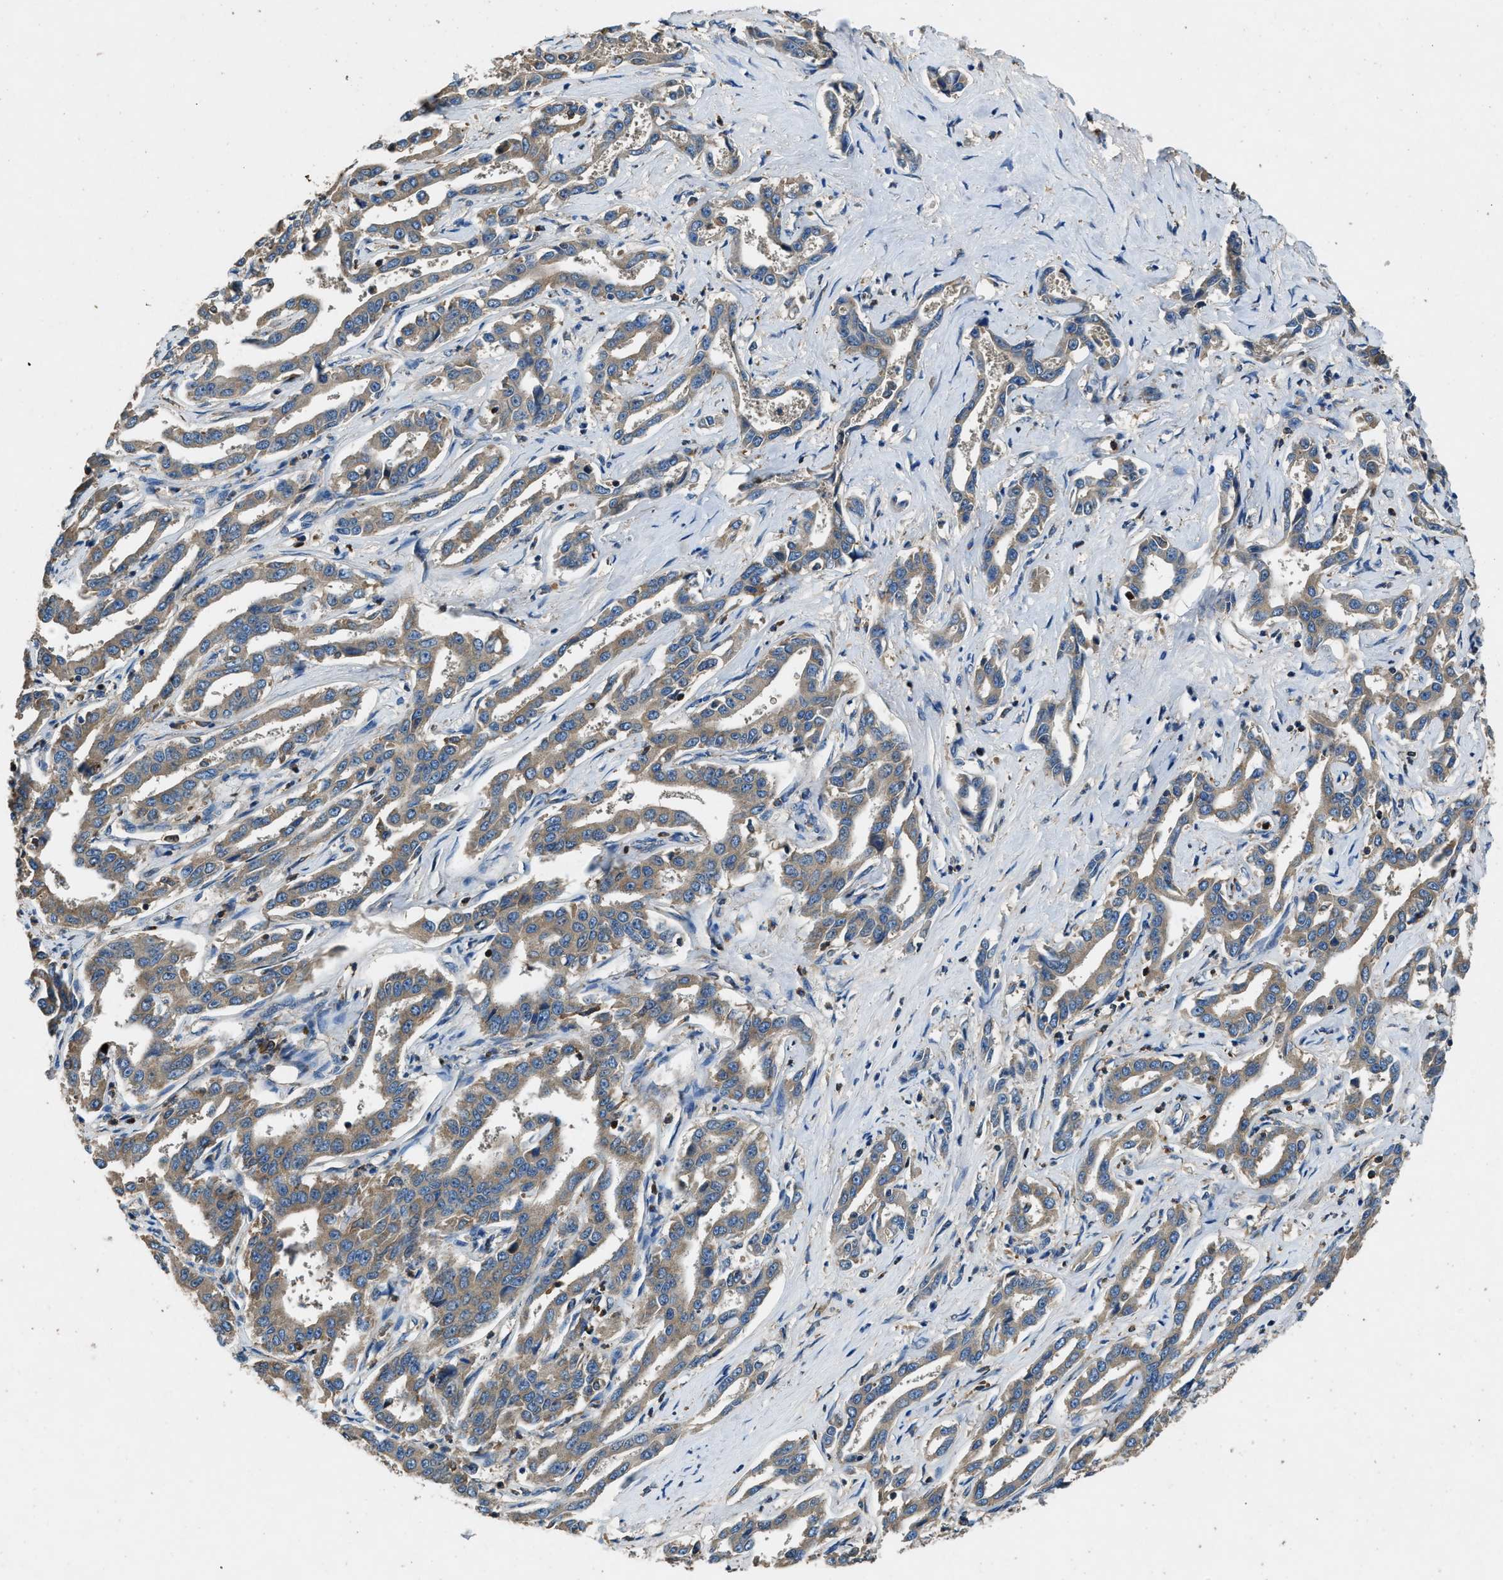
{"staining": {"intensity": "moderate", "quantity": ">75%", "location": "cytoplasmic/membranous"}, "tissue": "liver cancer", "cell_type": "Tumor cells", "image_type": "cancer", "snomed": [{"axis": "morphology", "description": "Cholangiocarcinoma"}, {"axis": "topography", "description": "Liver"}], "caption": "A brown stain highlights moderate cytoplasmic/membranous expression of a protein in liver cancer (cholangiocarcinoma) tumor cells.", "gene": "BLOC1S1", "patient": {"sex": "male", "age": 59}}